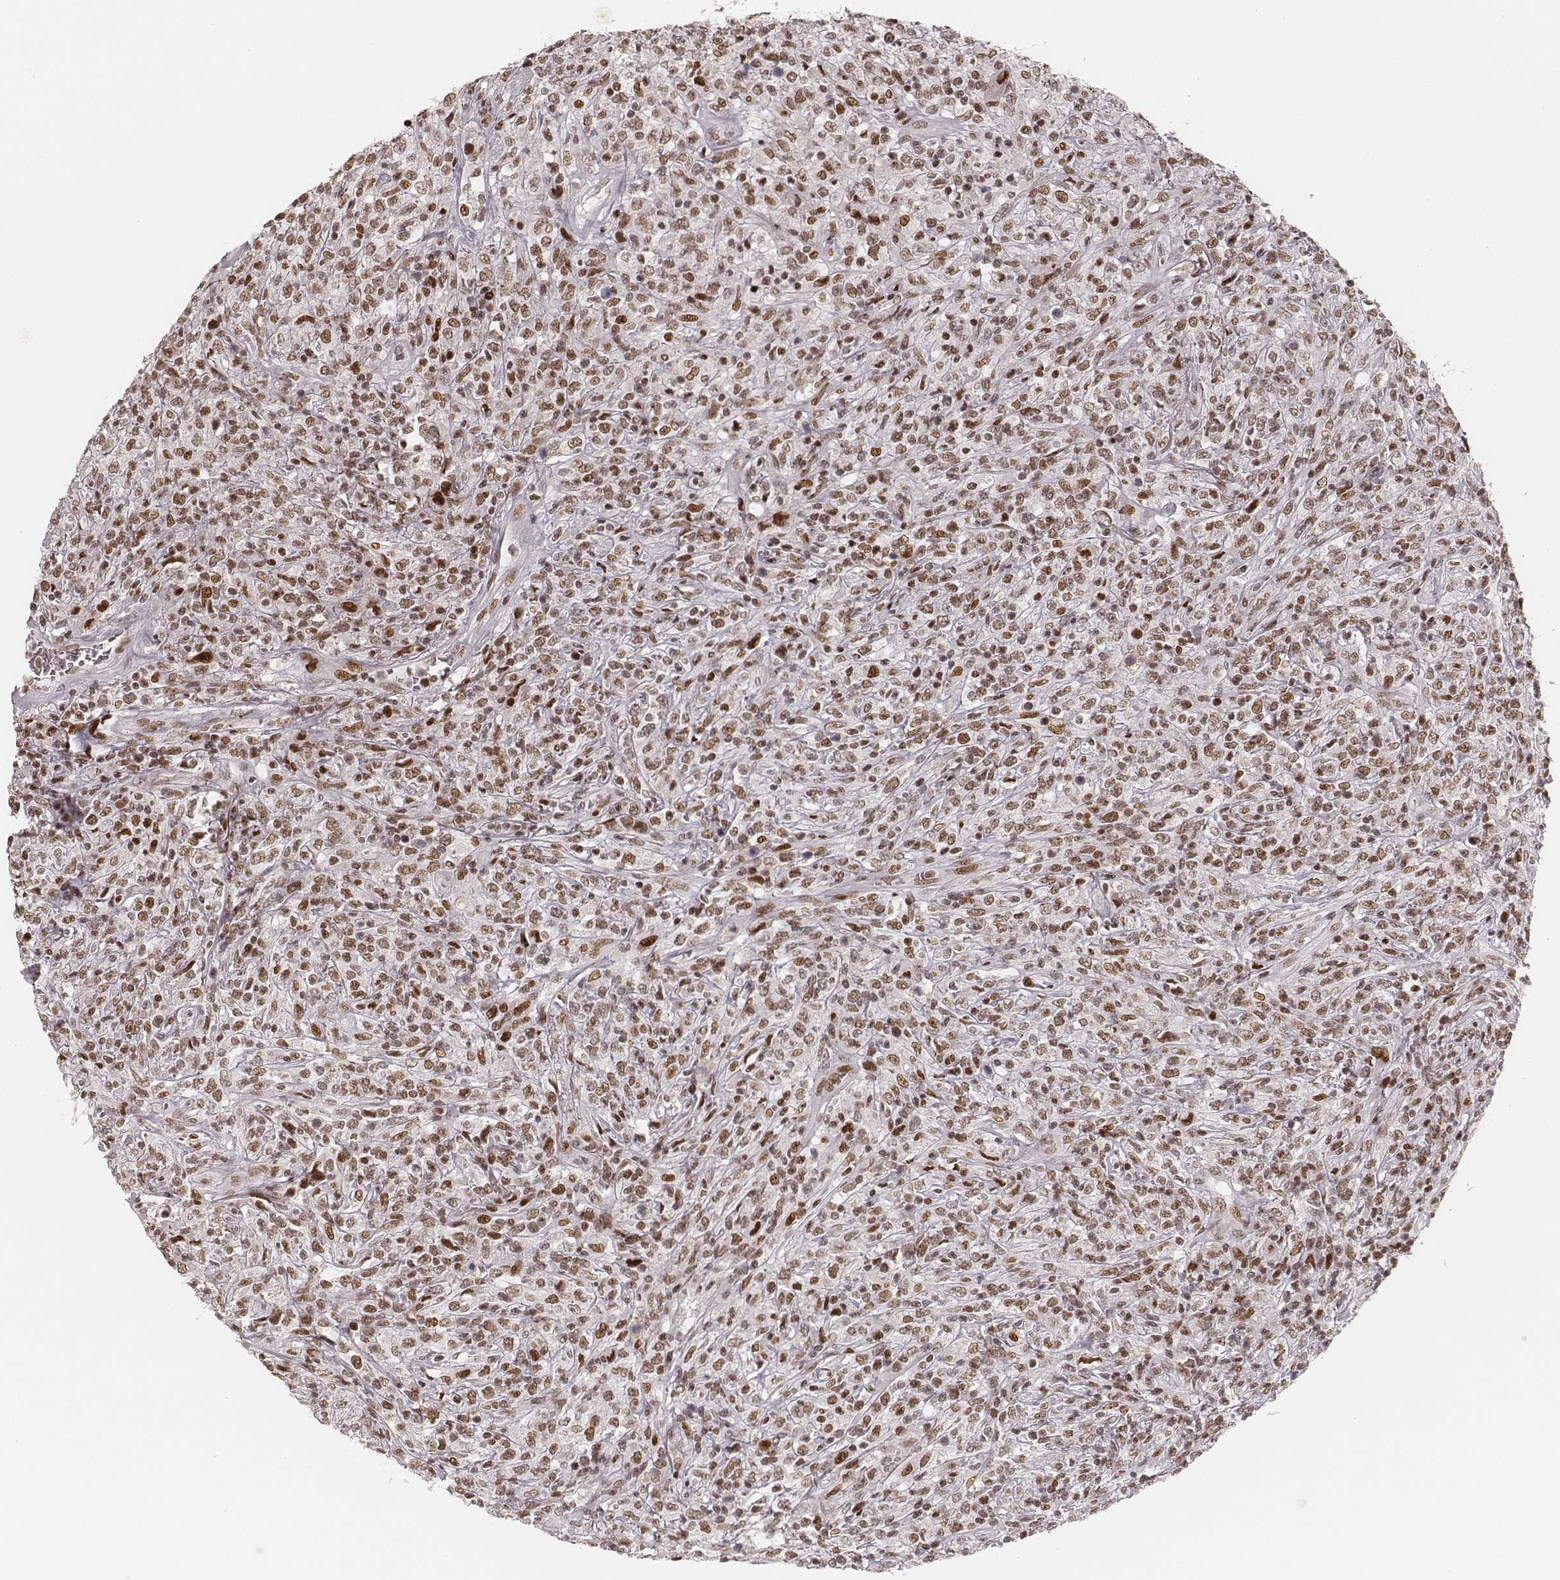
{"staining": {"intensity": "moderate", "quantity": ">75%", "location": "nuclear"}, "tissue": "lymphoma", "cell_type": "Tumor cells", "image_type": "cancer", "snomed": [{"axis": "morphology", "description": "Malignant lymphoma, non-Hodgkin's type, High grade"}, {"axis": "topography", "description": "Lung"}], "caption": "Lymphoma stained for a protein exhibits moderate nuclear positivity in tumor cells.", "gene": "HNRNPC", "patient": {"sex": "male", "age": 79}}